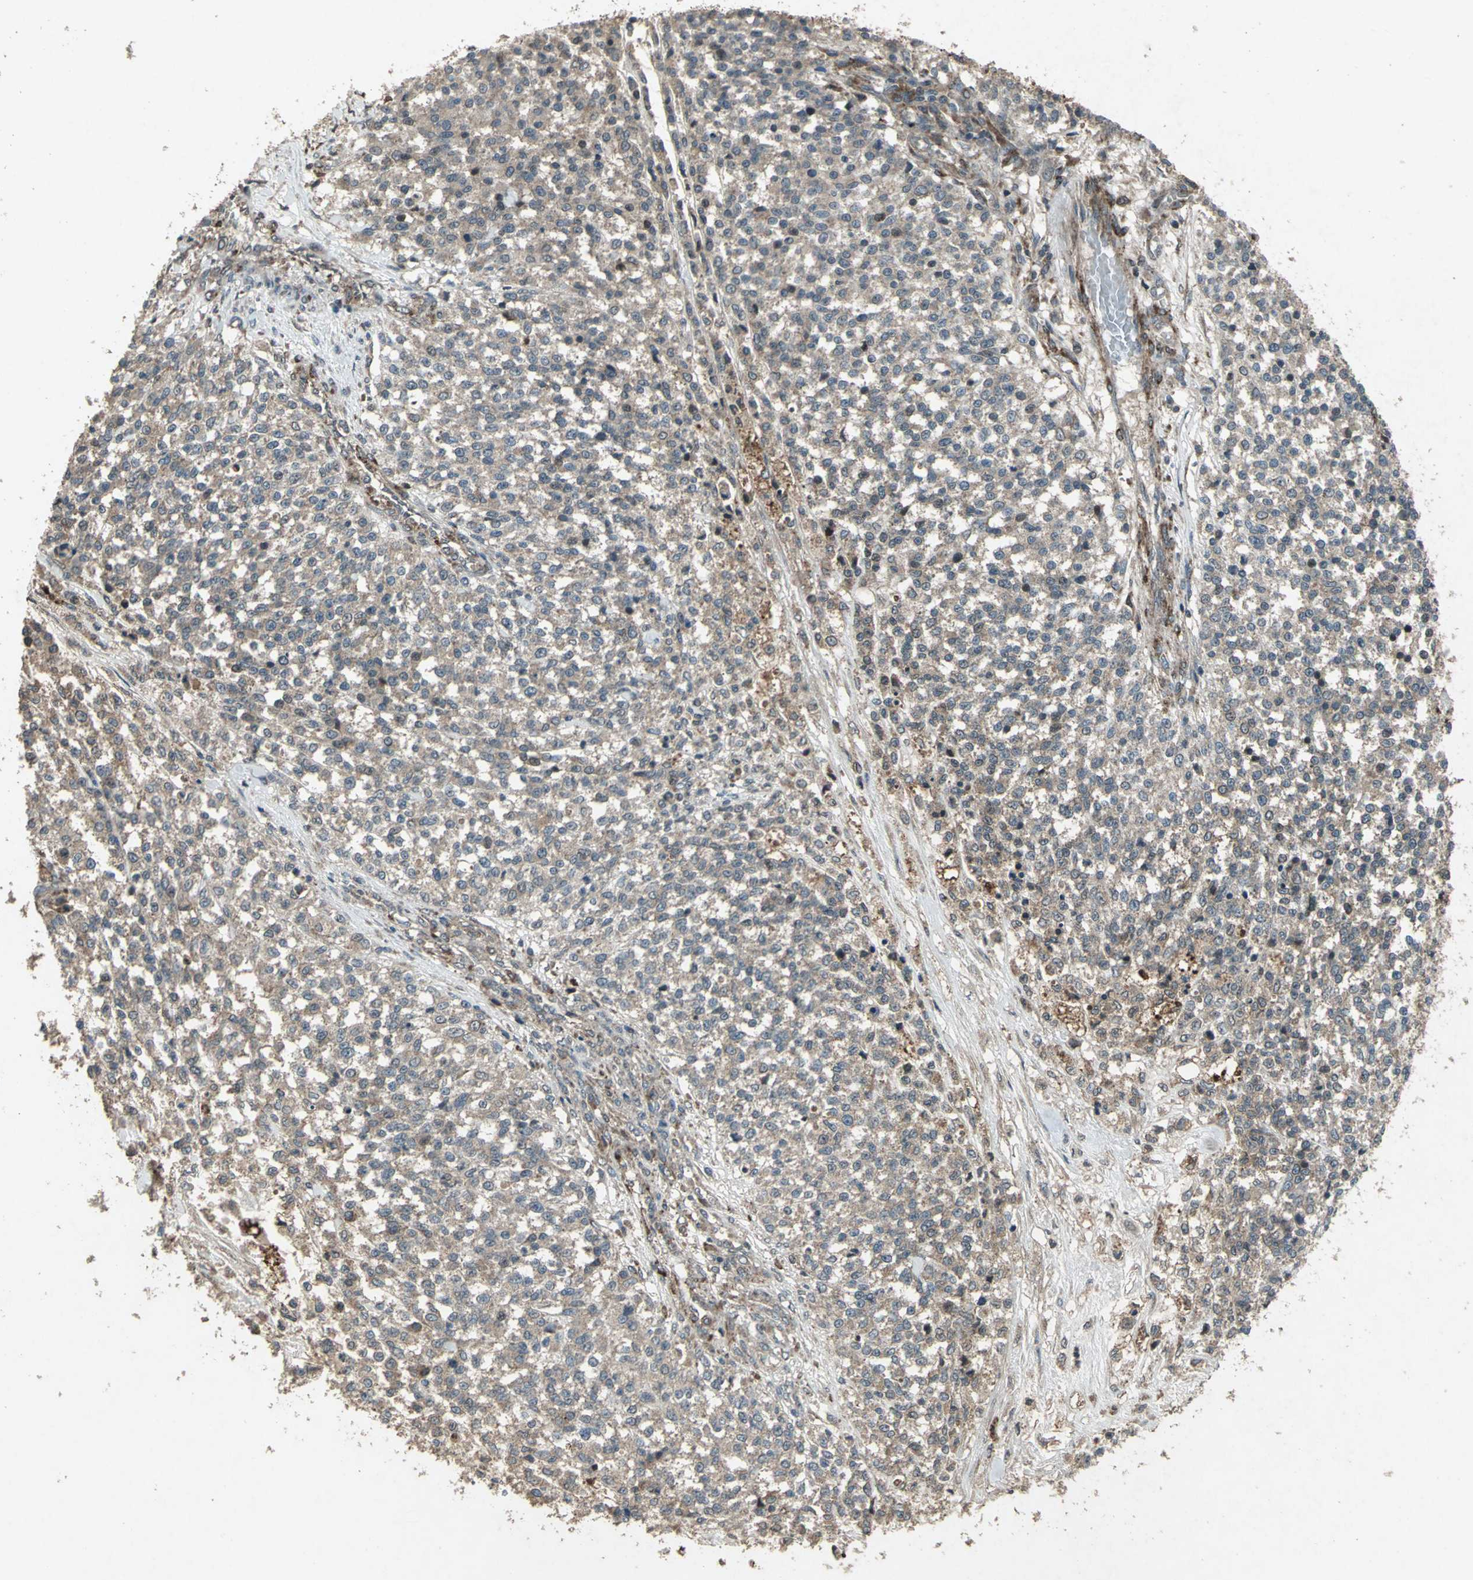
{"staining": {"intensity": "weak", "quantity": ">75%", "location": "cytoplasmic/membranous"}, "tissue": "testis cancer", "cell_type": "Tumor cells", "image_type": "cancer", "snomed": [{"axis": "morphology", "description": "Seminoma, NOS"}, {"axis": "topography", "description": "Testis"}], "caption": "DAB (3,3'-diaminobenzidine) immunohistochemical staining of testis cancer (seminoma) reveals weak cytoplasmic/membranous protein positivity in approximately >75% of tumor cells.", "gene": "SEPTIN4", "patient": {"sex": "male", "age": 59}}